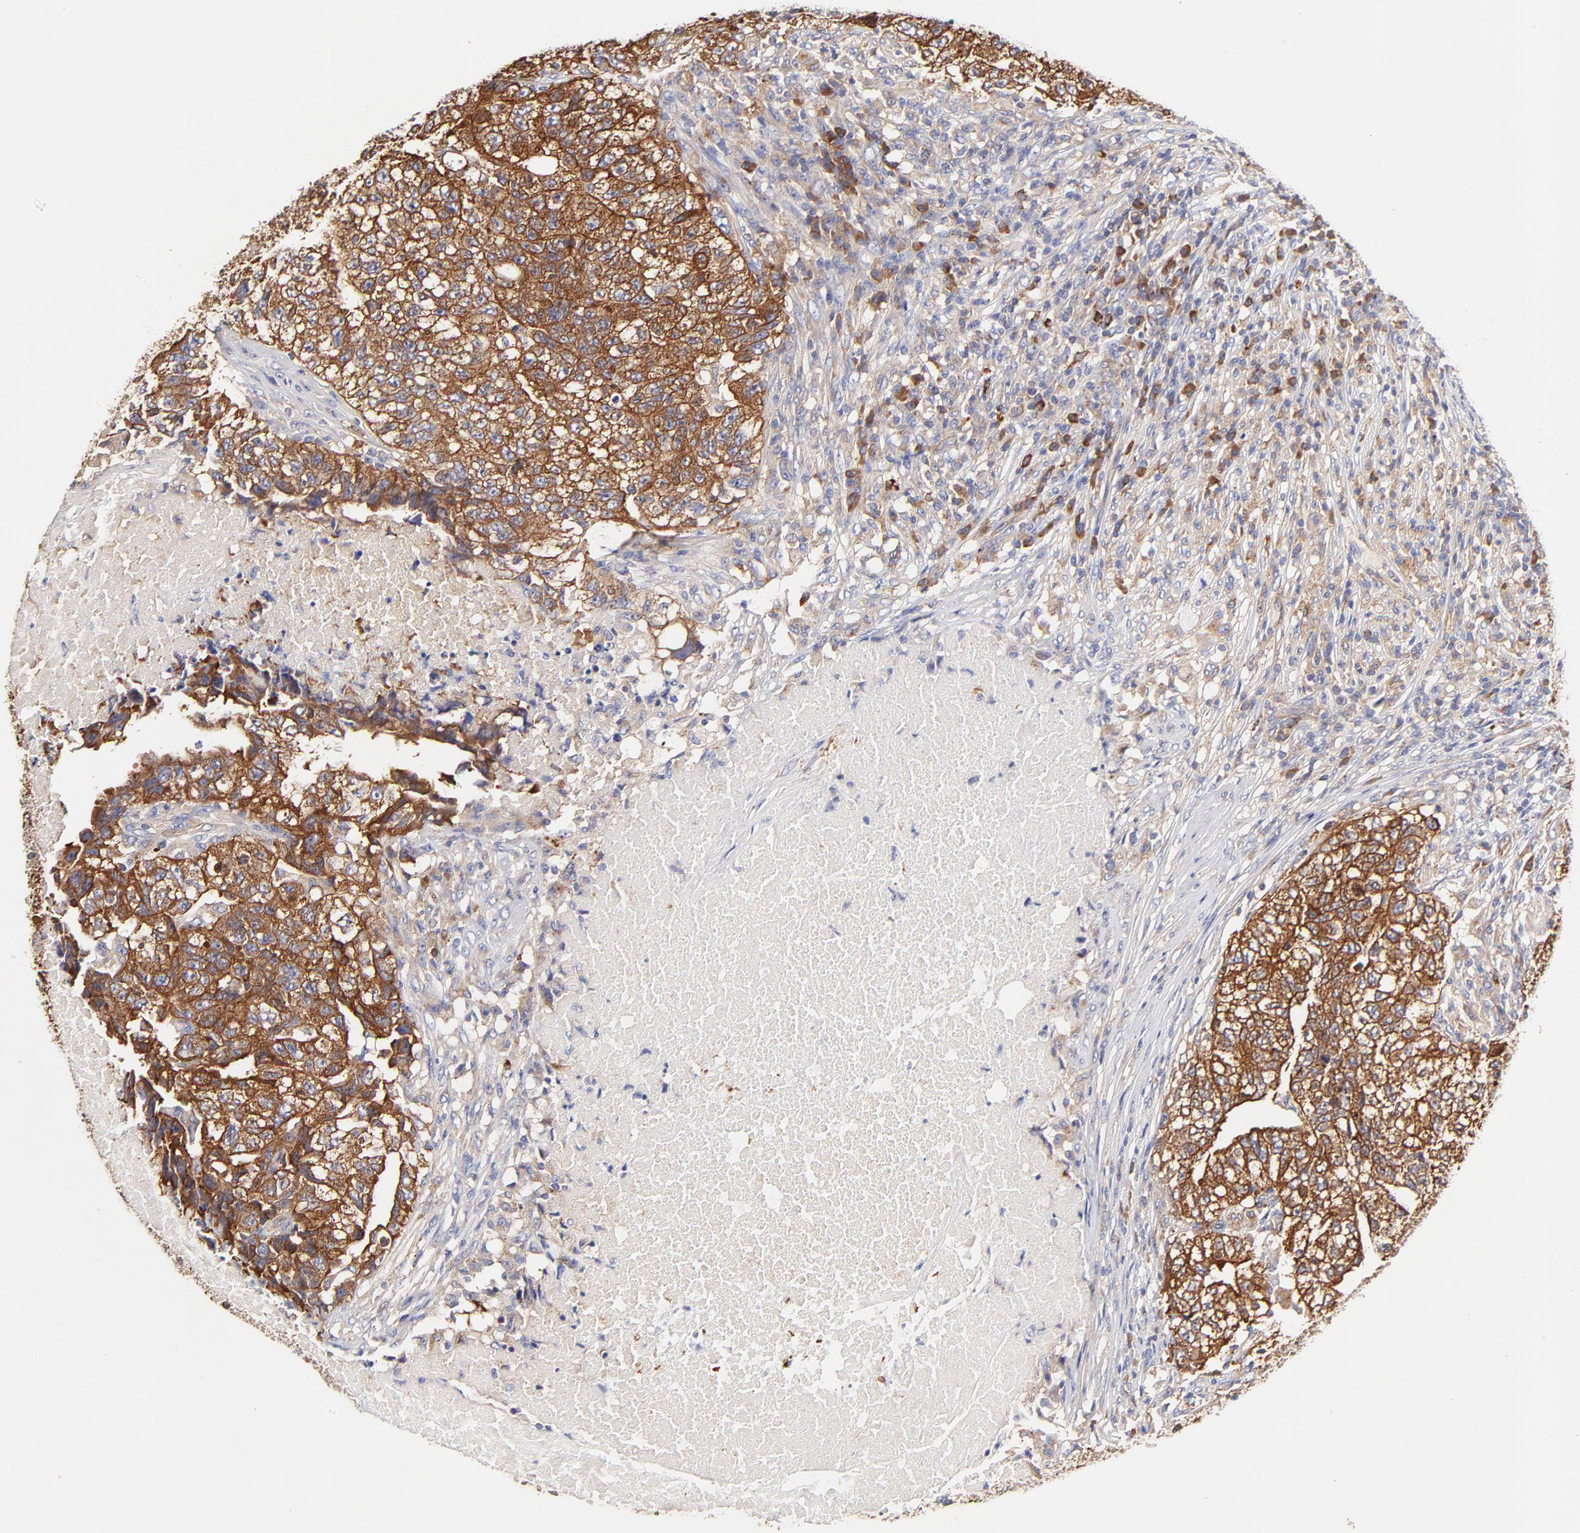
{"staining": {"intensity": "strong", "quantity": ">75%", "location": "cytoplasmic/membranous"}, "tissue": "testis cancer", "cell_type": "Tumor cells", "image_type": "cancer", "snomed": [{"axis": "morphology", "description": "Carcinoma, Embryonal, NOS"}, {"axis": "topography", "description": "Testis"}], "caption": "The immunohistochemical stain shows strong cytoplasmic/membranous positivity in tumor cells of embryonal carcinoma (testis) tissue. The protein of interest is shown in brown color, while the nuclei are stained blue.", "gene": "CD2AP", "patient": {"sex": "male", "age": 21}}